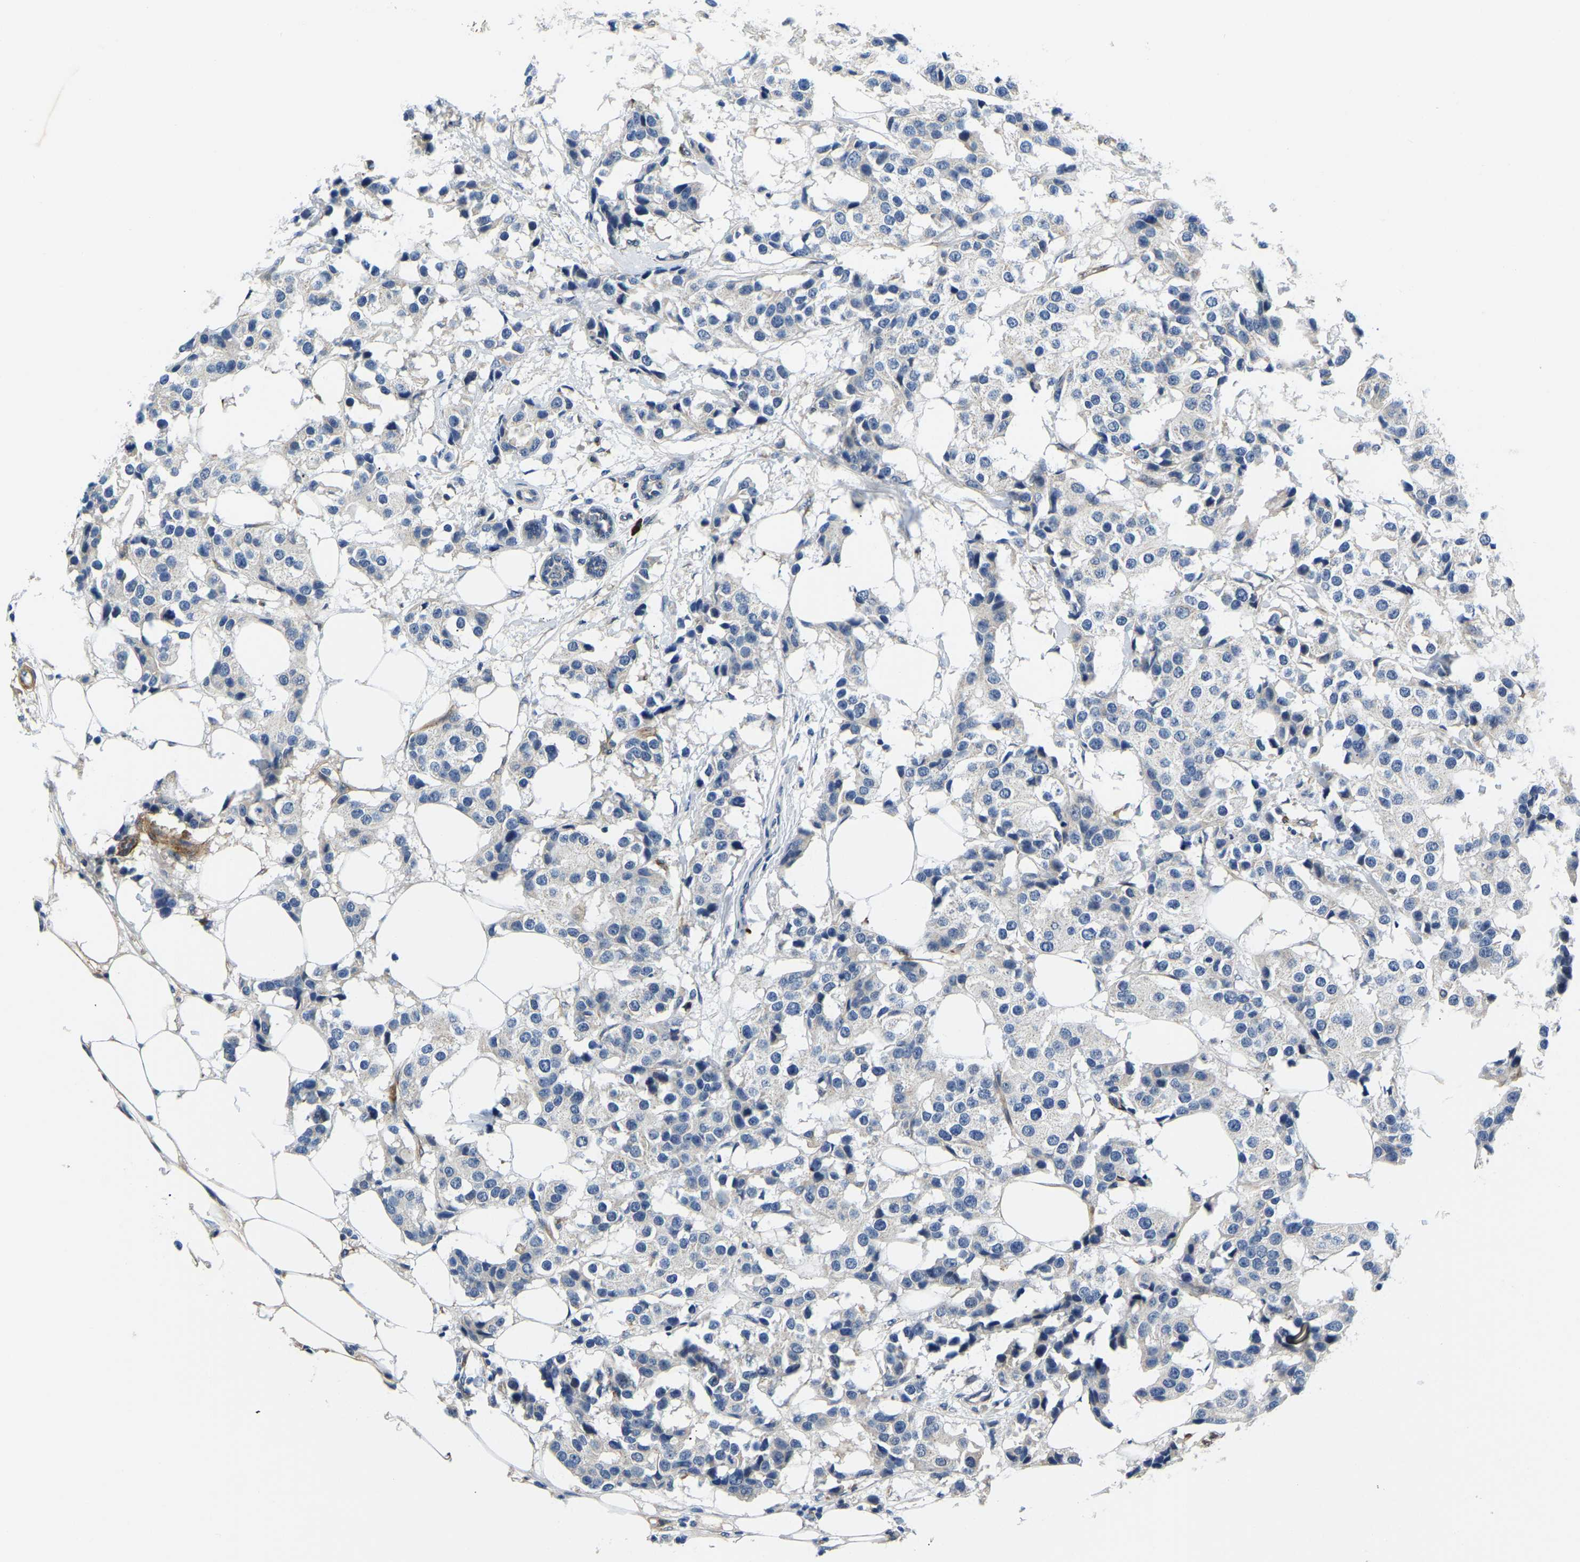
{"staining": {"intensity": "negative", "quantity": "none", "location": "none"}, "tissue": "breast cancer", "cell_type": "Tumor cells", "image_type": "cancer", "snomed": [{"axis": "morphology", "description": "Normal tissue, NOS"}, {"axis": "morphology", "description": "Duct carcinoma"}, {"axis": "topography", "description": "Breast"}], "caption": "Tumor cells show no significant positivity in intraductal carcinoma (breast).", "gene": "LIAS", "patient": {"sex": "female", "age": 39}}